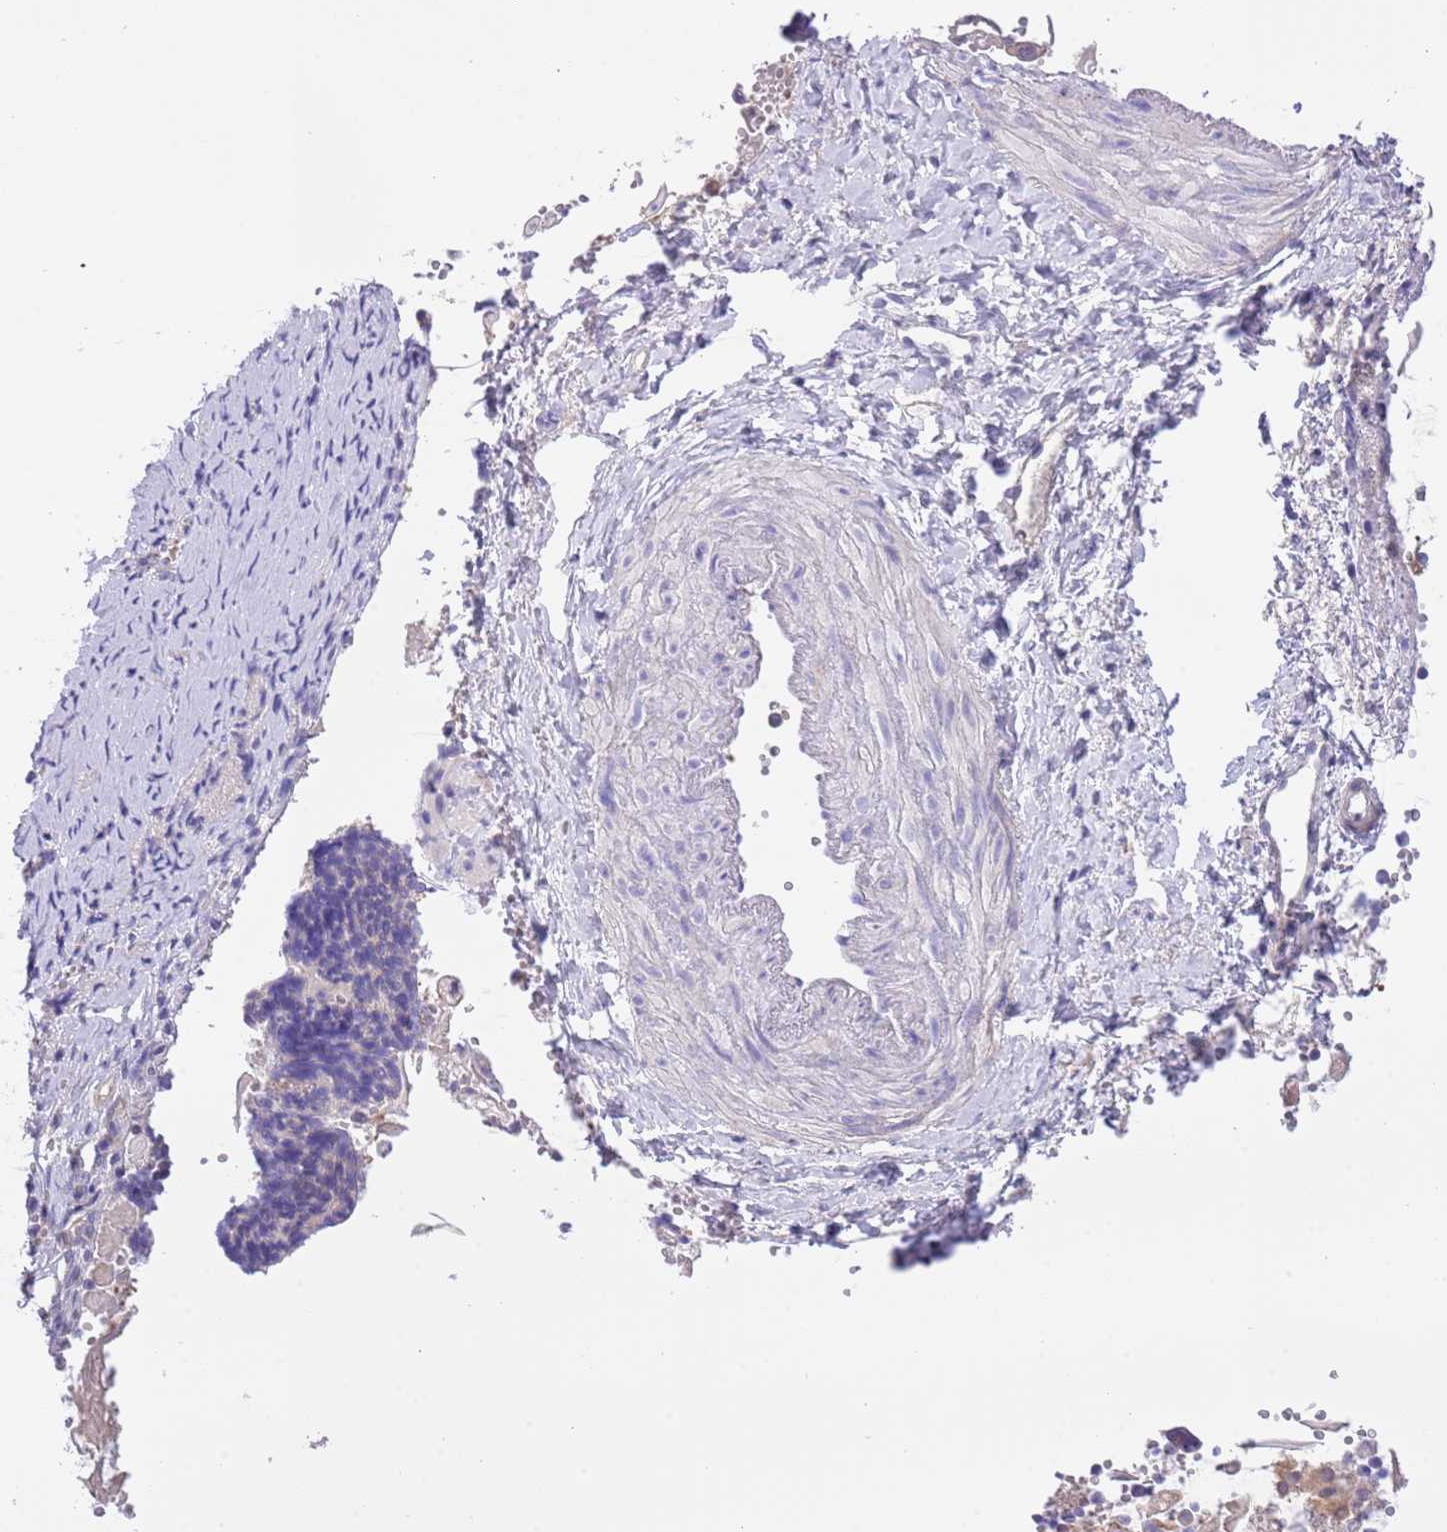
{"staining": {"intensity": "moderate", "quantity": "25%-75%", "location": "cytoplasmic/membranous"}, "tissue": "cervical cancer", "cell_type": "Tumor cells", "image_type": "cancer", "snomed": [{"axis": "morphology", "description": "Normal tissue, NOS"}, {"axis": "morphology", "description": "Squamous cell carcinoma, NOS"}, {"axis": "topography", "description": "Cervix"}], "caption": "Tumor cells exhibit moderate cytoplasmic/membranous staining in about 25%-75% of cells in squamous cell carcinoma (cervical).", "gene": "STIP1", "patient": {"sex": "female", "age": 39}}